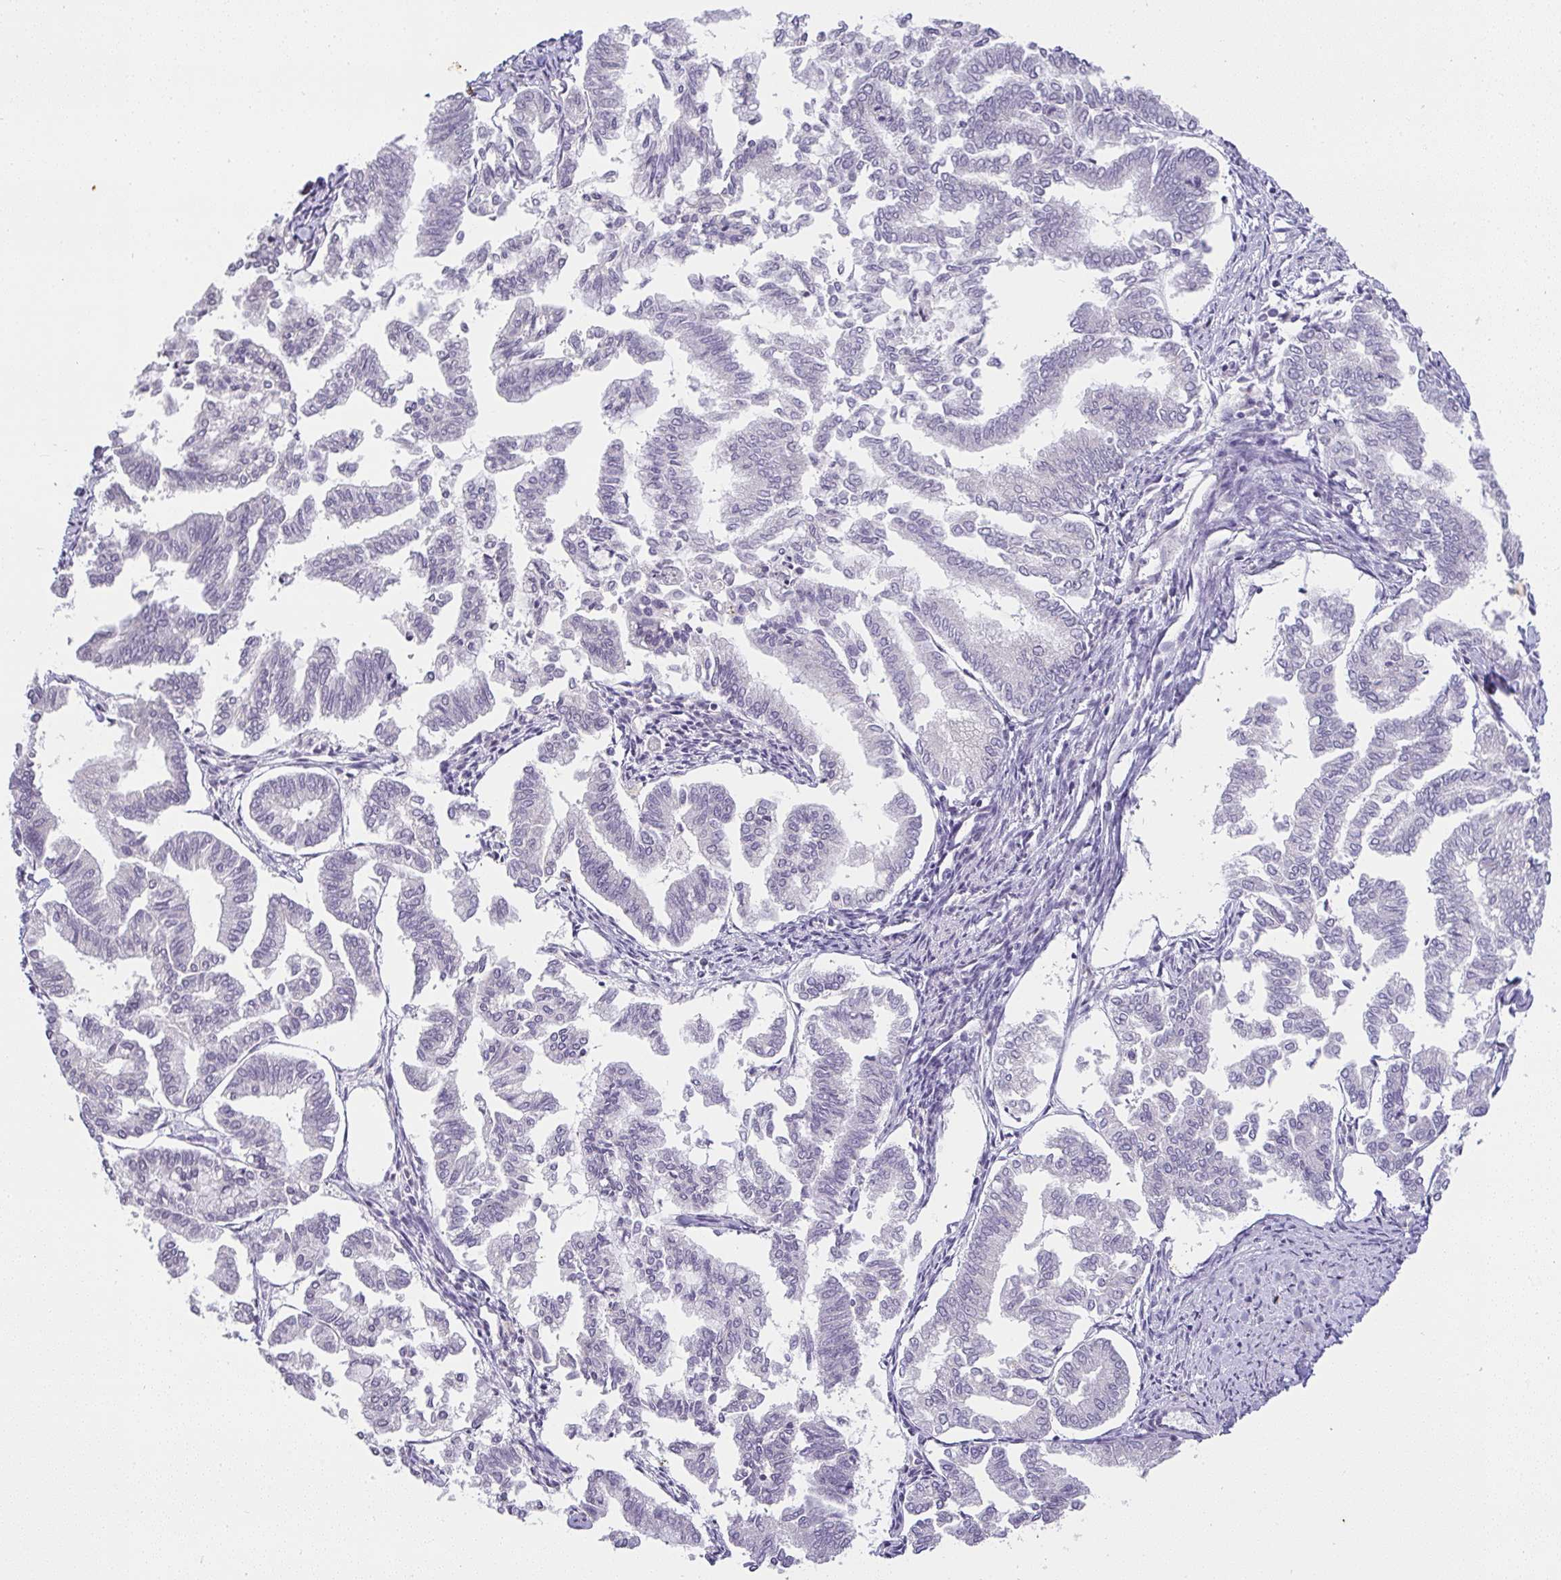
{"staining": {"intensity": "negative", "quantity": "none", "location": "none"}, "tissue": "endometrial cancer", "cell_type": "Tumor cells", "image_type": "cancer", "snomed": [{"axis": "morphology", "description": "Adenocarcinoma, NOS"}, {"axis": "topography", "description": "Endometrium"}], "caption": "This is a photomicrograph of immunohistochemistry (IHC) staining of endometrial adenocarcinoma, which shows no expression in tumor cells.", "gene": "CACNA1S", "patient": {"sex": "female", "age": 79}}